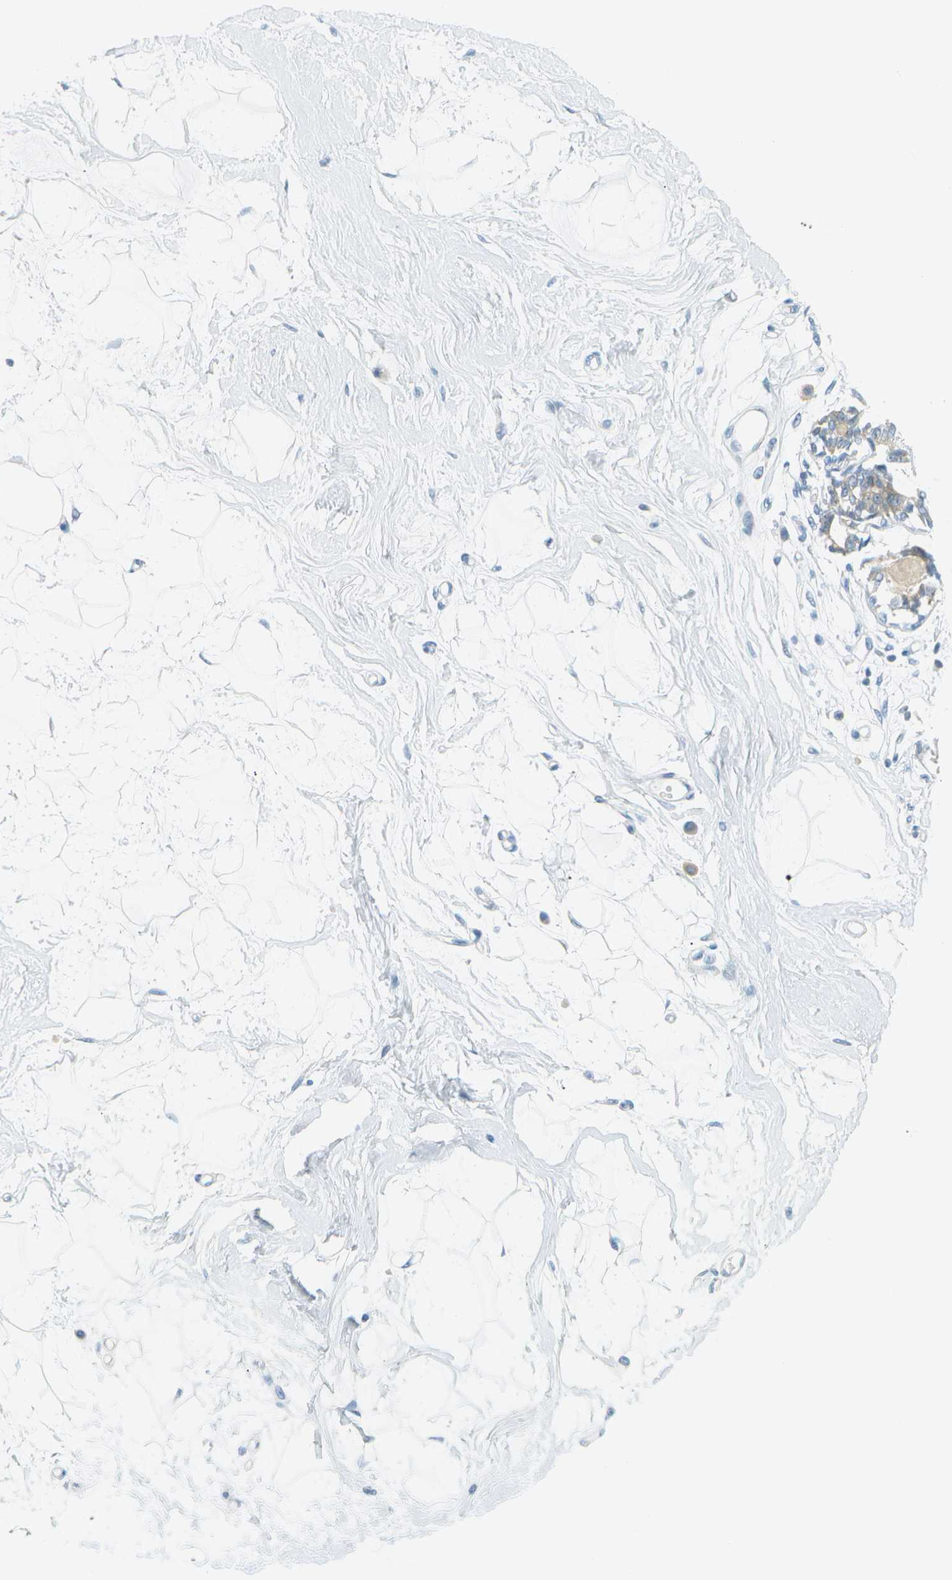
{"staining": {"intensity": "negative", "quantity": "none", "location": "none"}, "tissue": "breast", "cell_type": "Adipocytes", "image_type": "normal", "snomed": [{"axis": "morphology", "description": "Normal tissue, NOS"}, {"axis": "topography", "description": "Breast"}], "caption": "This is a photomicrograph of immunohistochemistry staining of unremarkable breast, which shows no positivity in adipocytes. The staining was performed using DAB to visualize the protein expression in brown, while the nuclei were stained in blue with hematoxylin (Magnification: 20x).", "gene": "SMYD5", "patient": {"sex": "female", "age": 45}}